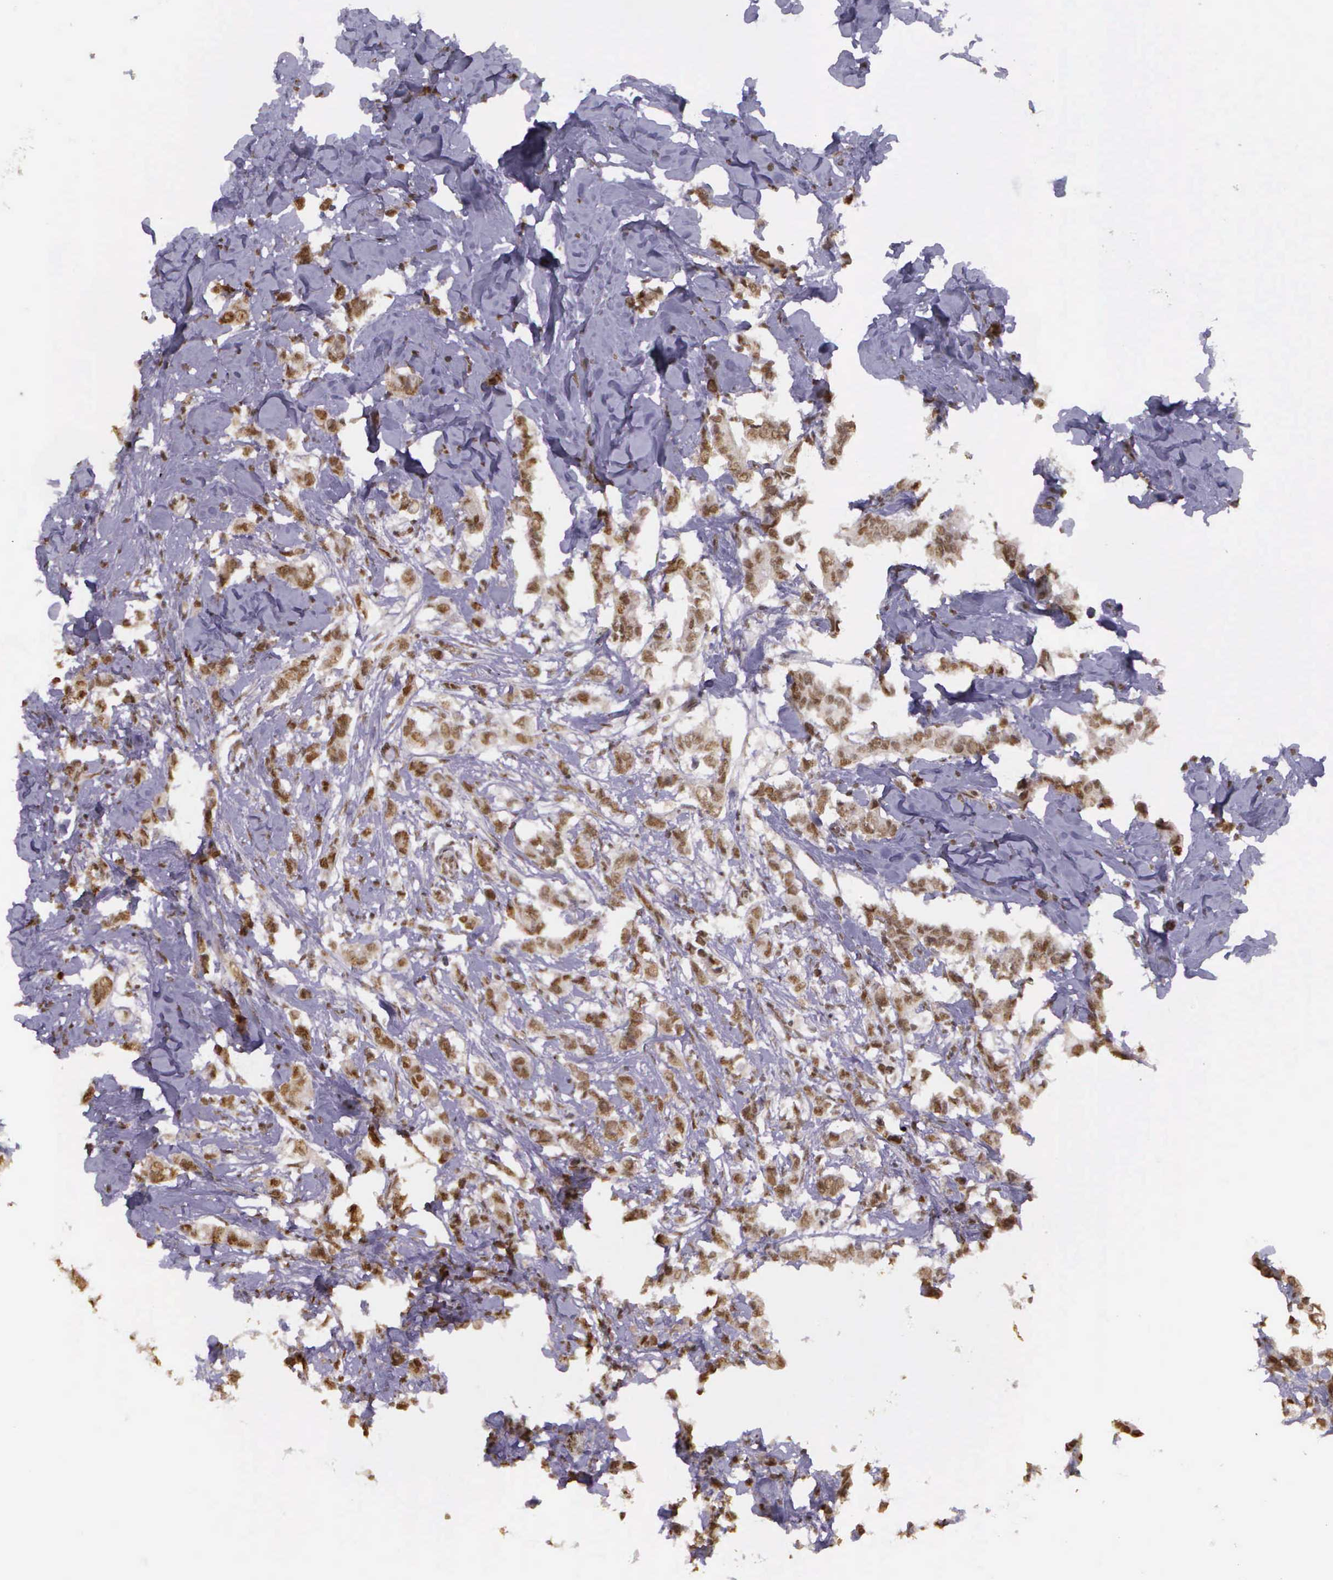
{"staining": {"intensity": "moderate", "quantity": ">75%", "location": "nuclear"}, "tissue": "breast cancer", "cell_type": "Tumor cells", "image_type": "cancer", "snomed": [{"axis": "morphology", "description": "Duct carcinoma"}, {"axis": "topography", "description": "Breast"}], "caption": "Approximately >75% of tumor cells in human invasive ductal carcinoma (breast) exhibit moderate nuclear protein expression as visualized by brown immunohistochemical staining.", "gene": "ARMCX5", "patient": {"sex": "female", "age": 84}}